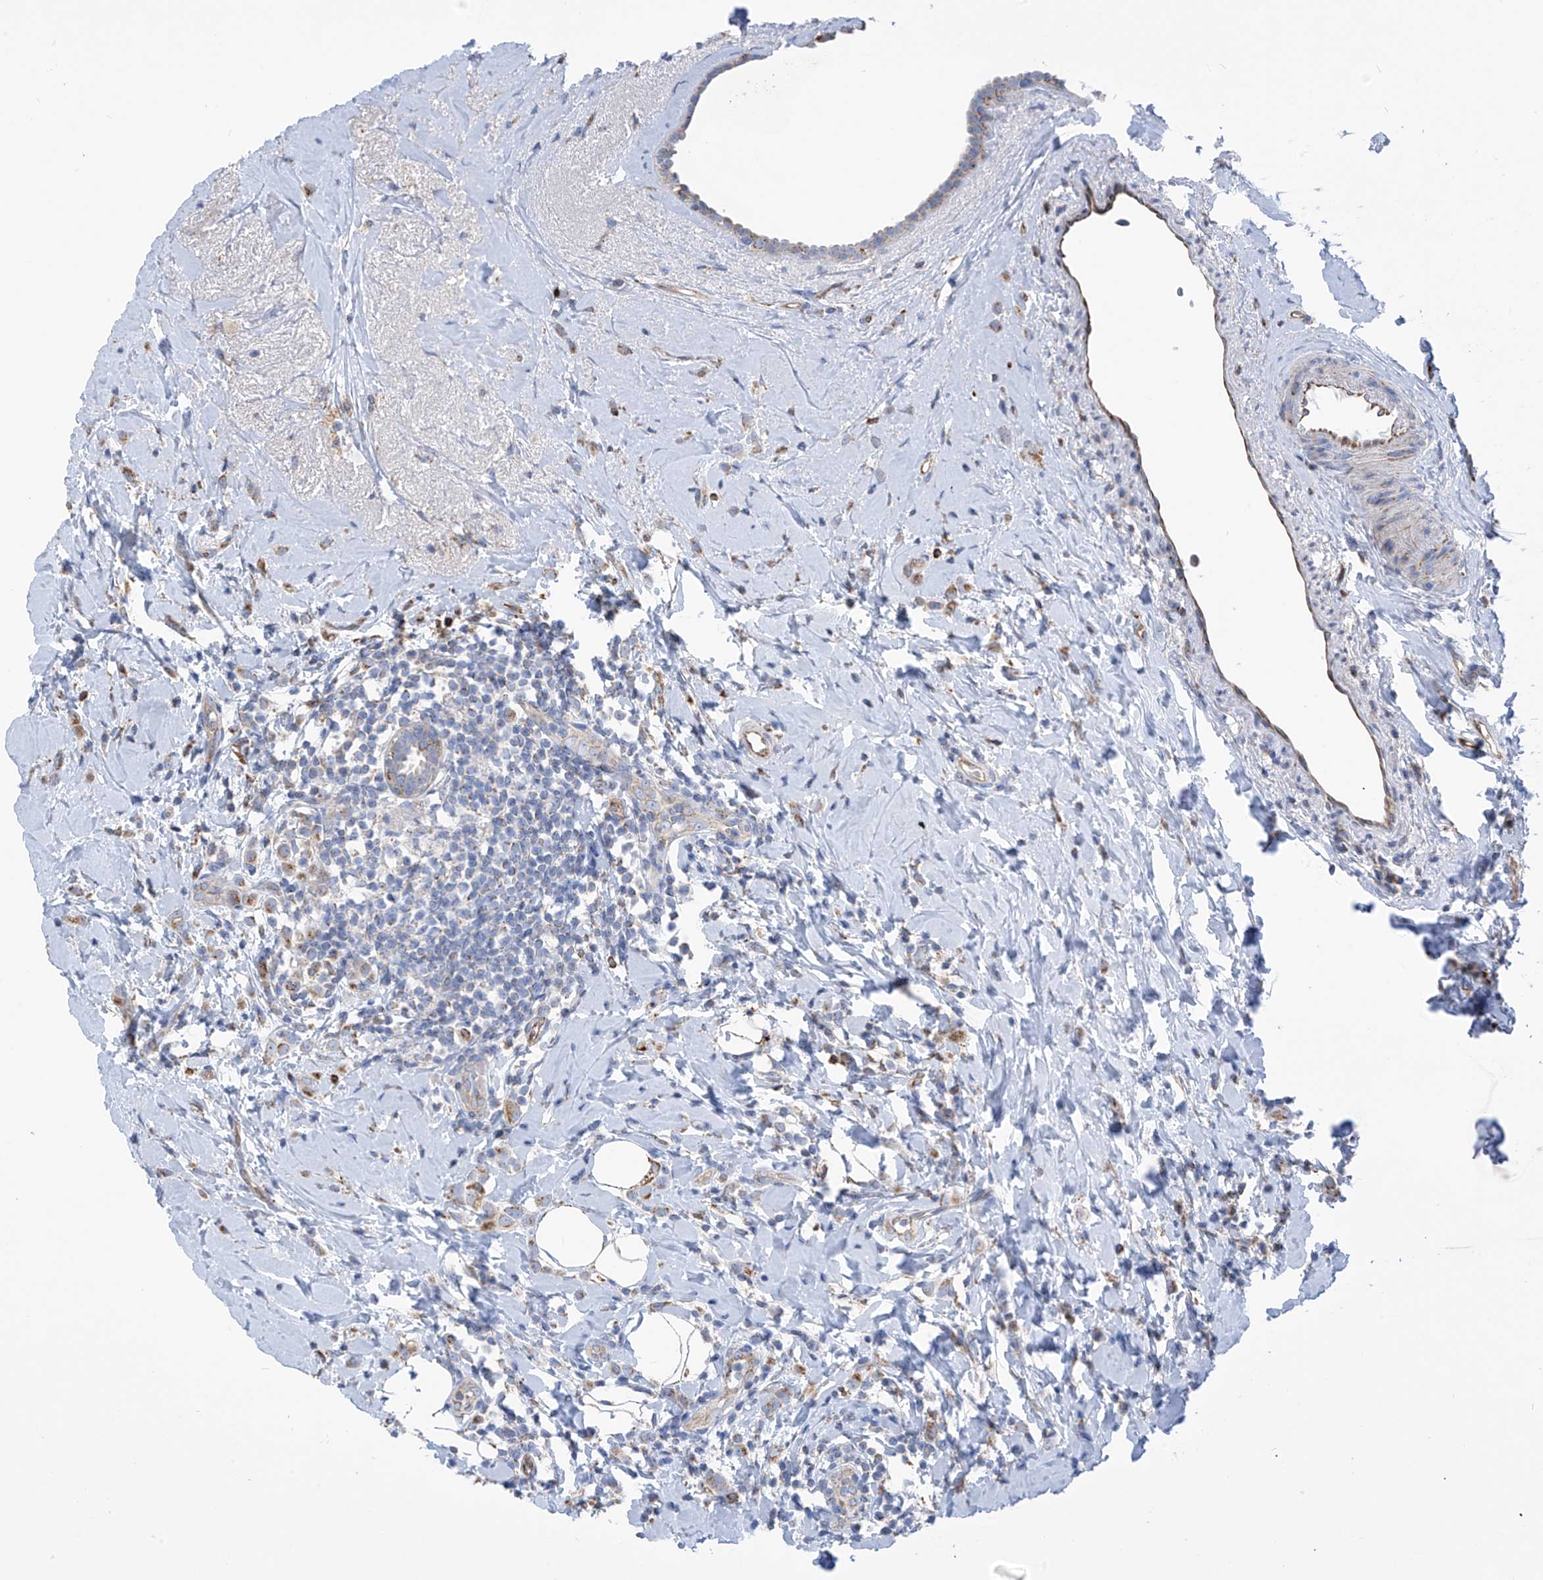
{"staining": {"intensity": "moderate", "quantity": "25%-75%", "location": "cytoplasmic/membranous"}, "tissue": "breast cancer", "cell_type": "Tumor cells", "image_type": "cancer", "snomed": [{"axis": "morphology", "description": "Lobular carcinoma"}, {"axis": "topography", "description": "Breast"}], "caption": "DAB immunohistochemical staining of lobular carcinoma (breast) shows moderate cytoplasmic/membranous protein expression in about 25%-75% of tumor cells.", "gene": "EIF5B", "patient": {"sex": "female", "age": 47}}